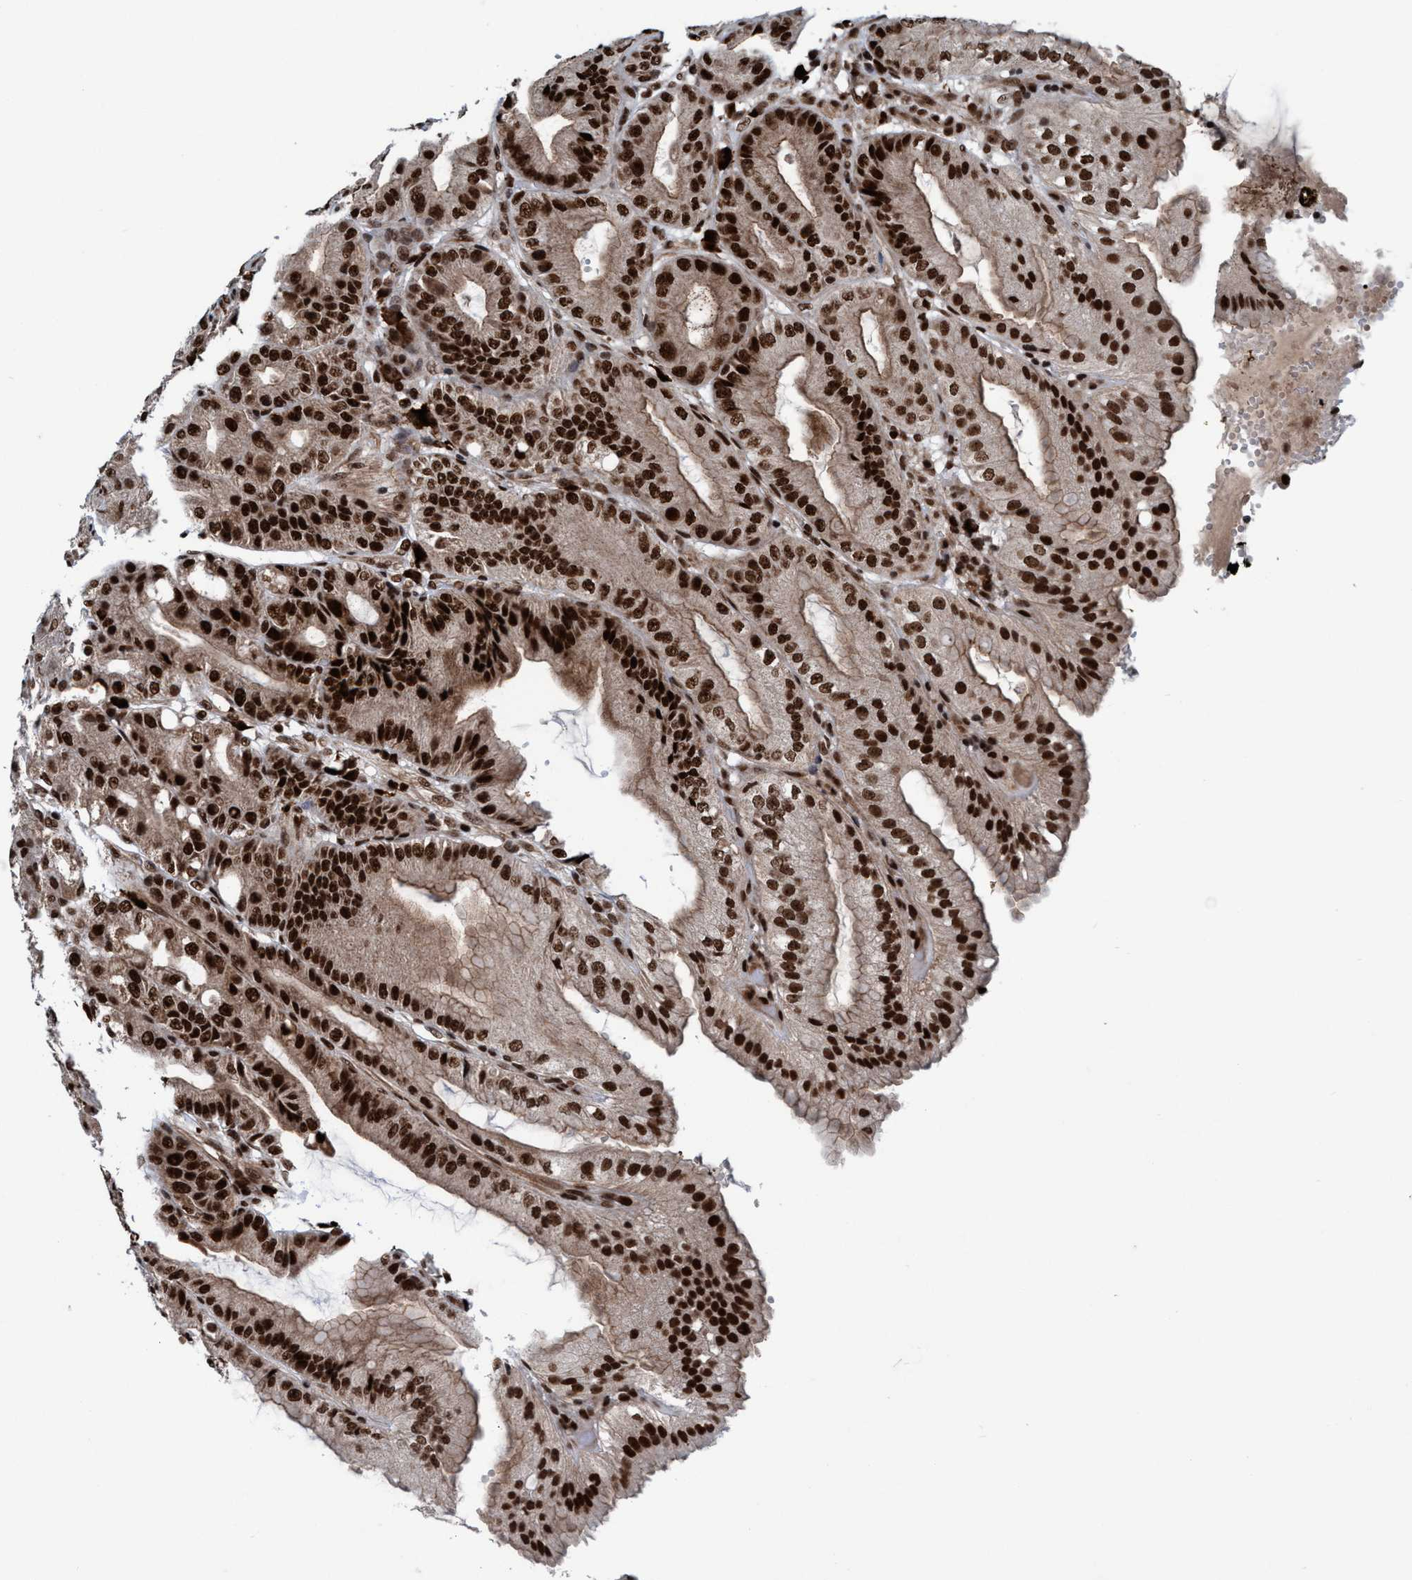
{"staining": {"intensity": "strong", "quantity": ">75%", "location": "cytoplasmic/membranous,nuclear"}, "tissue": "stomach", "cell_type": "Glandular cells", "image_type": "normal", "snomed": [{"axis": "morphology", "description": "Normal tissue, NOS"}, {"axis": "topography", "description": "Stomach, lower"}], "caption": "High-magnification brightfield microscopy of unremarkable stomach stained with DAB (3,3'-diaminobenzidine) (brown) and counterstained with hematoxylin (blue). glandular cells exhibit strong cytoplasmic/membranous,nuclear expression is seen in about>75% of cells. The protein is shown in brown color, while the nuclei are stained blue.", "gene": "TOPBP1", "patient": {"sex": "male", "age": 71}}